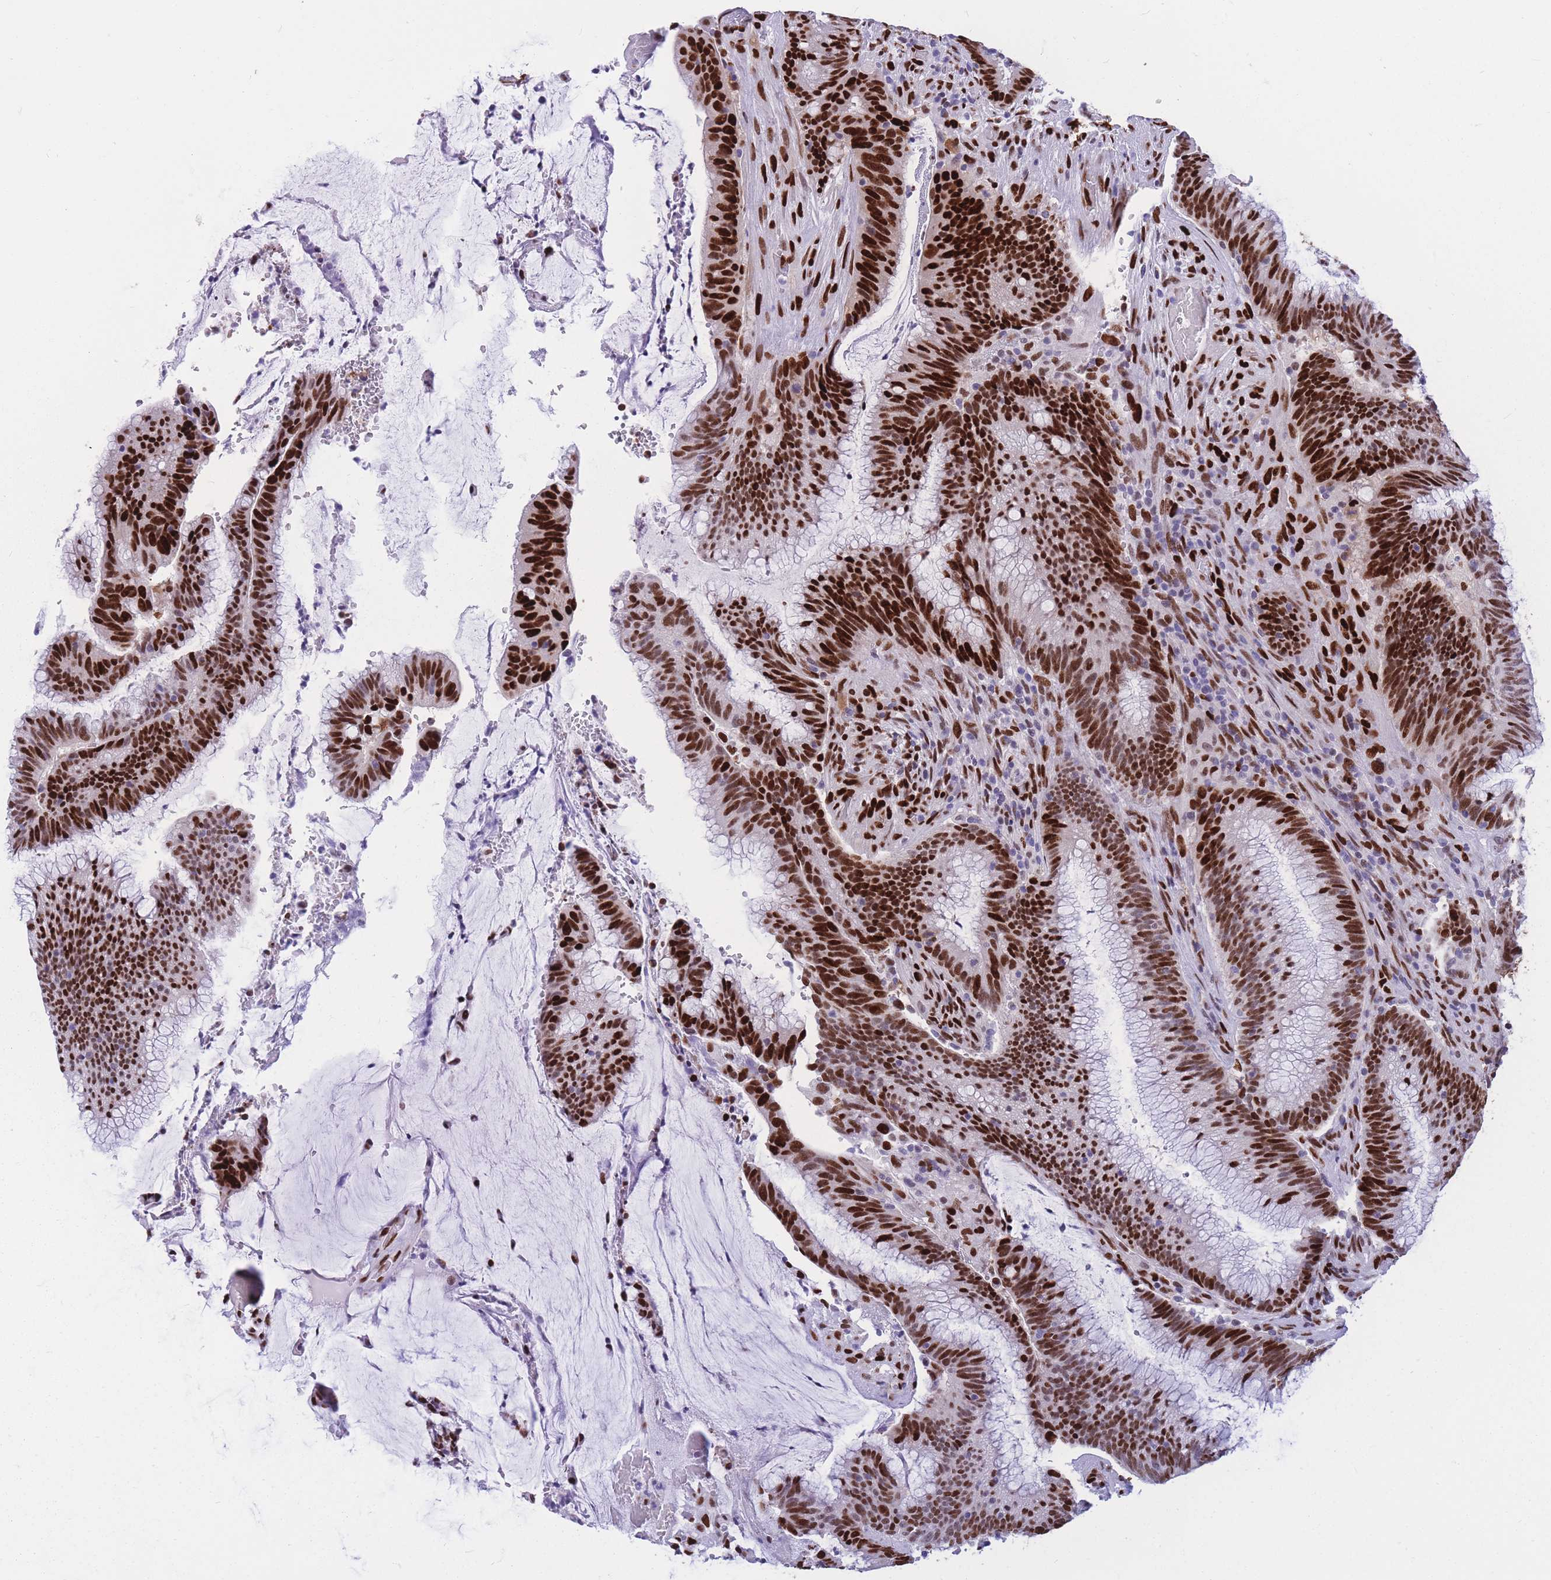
{"staining": {"intensity": "strong", "quantity": ">75%", "location": "nuclear"}, "tissue": "colorectal cancer", "cell_type": "Tumor cells", "image_type": "cancer", "snomed": [{"axis": "morphology", "description": "Adenocarcinoma, NOS"}, {"axis": "topography", "description": "Rectum"}], "caption": "High-magnification brightfield microscopy of colorectal cancer (adenocarcinoma) stained with DAB (3,3'-diaminobenzidine) (brown) and counterstained with hematoxylin (blue). tumor cells exhibit strong nuclear expression is identified in approximately>75% of cells. The staining was performed using DAB (3,3'-diaminobenzidine), with brown indicating positive protein expression. Nuclei are stained blue with hematoxylin.", "gene": "NASP", "patient": {"sex": "female", "age": 77}}